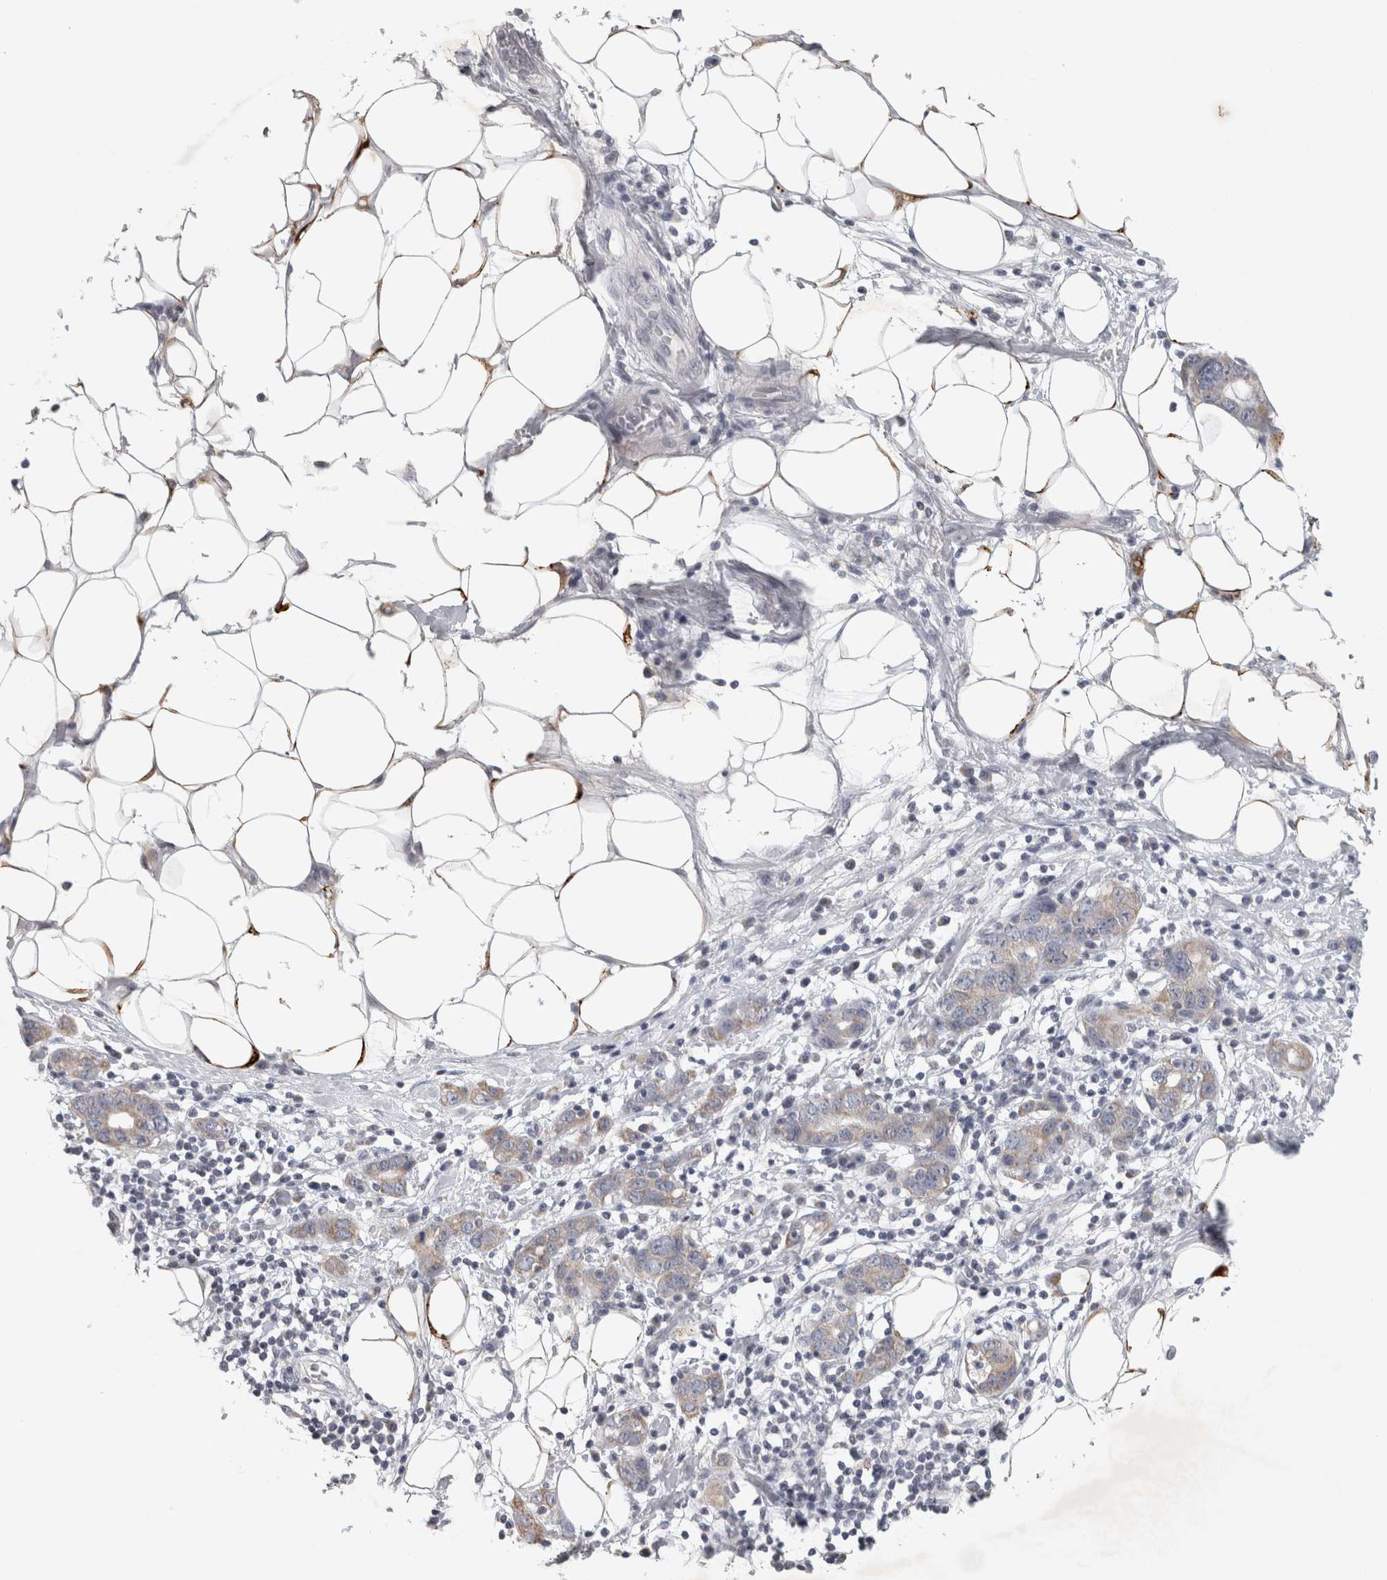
{"staining": {"intensity": "negative", "quantity": "none", "location": "none"}, "tissue": "stomach cancer", "cell_type": "Tumor cells", "image_type": "cancer", "snomed": [{"axis": "morphology", "description": "Adenocarcinoma, NOS"}, {"axis": "topography", "description": "Stomach, lower"}], "caption": "Tumor cells are negative for brown protein staining in stomach adenocarcinoma.", "gene": "PTPRN2", "patient": {"sex": "female", "age": 93}}